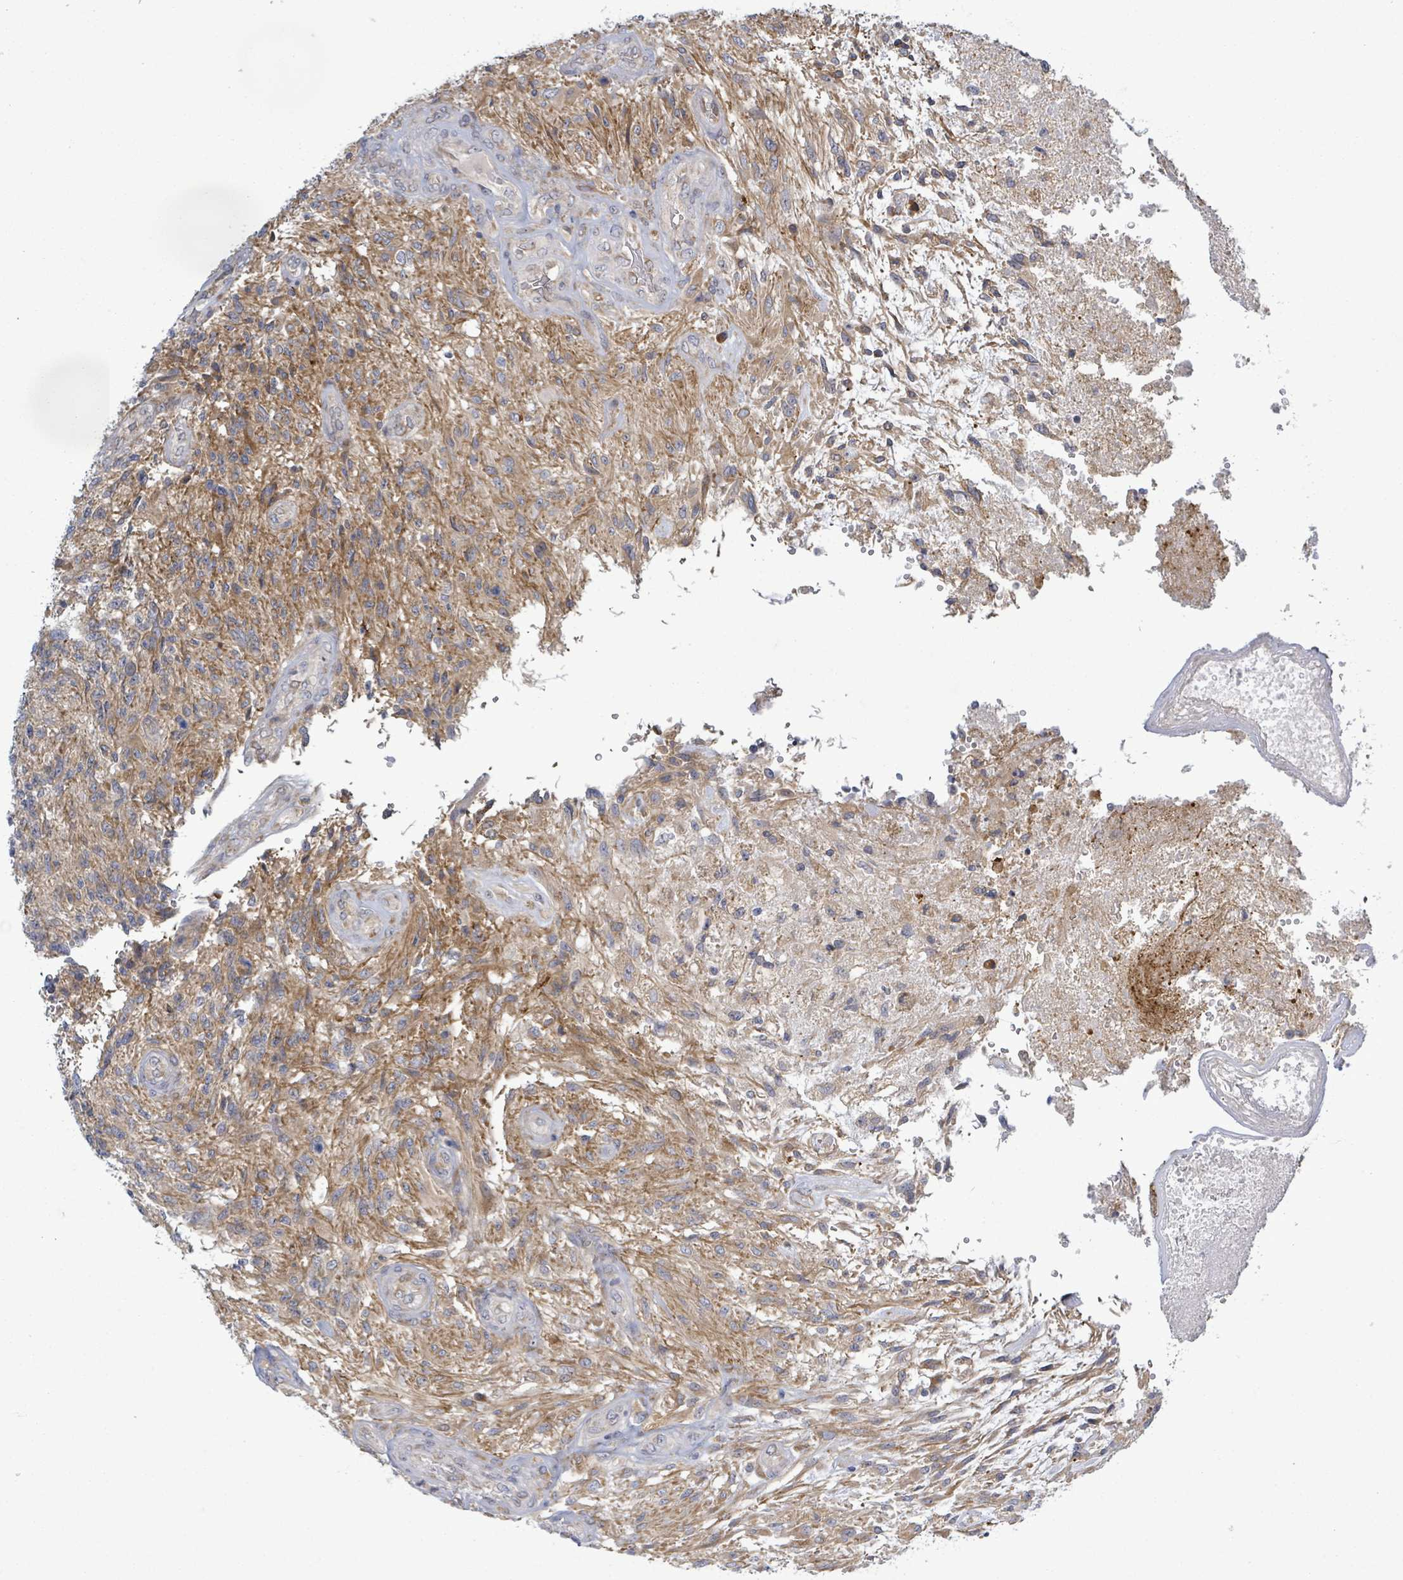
{"staining": {"intensity": "weak", "quantity": "25%-75%", "location": "cytoplasmic/membranous"}, "tissue": "glioma", "cell_type": "Tumor cells", "image_type": "cancer", "snomed": [{"axis": "morphology", "description": "Glioma, malignant, High grade"}, {"axis": "topography", "description": "Brain"}], "caption": "A low amount of weak cytoplasmic/membranous staining is appreciated in about 25%-75% of tumor cells in glioma tissue. Nuclei are stained in blue.", "gene": "ATP13A1", "patient": {"sex": "male", "age": 56}}